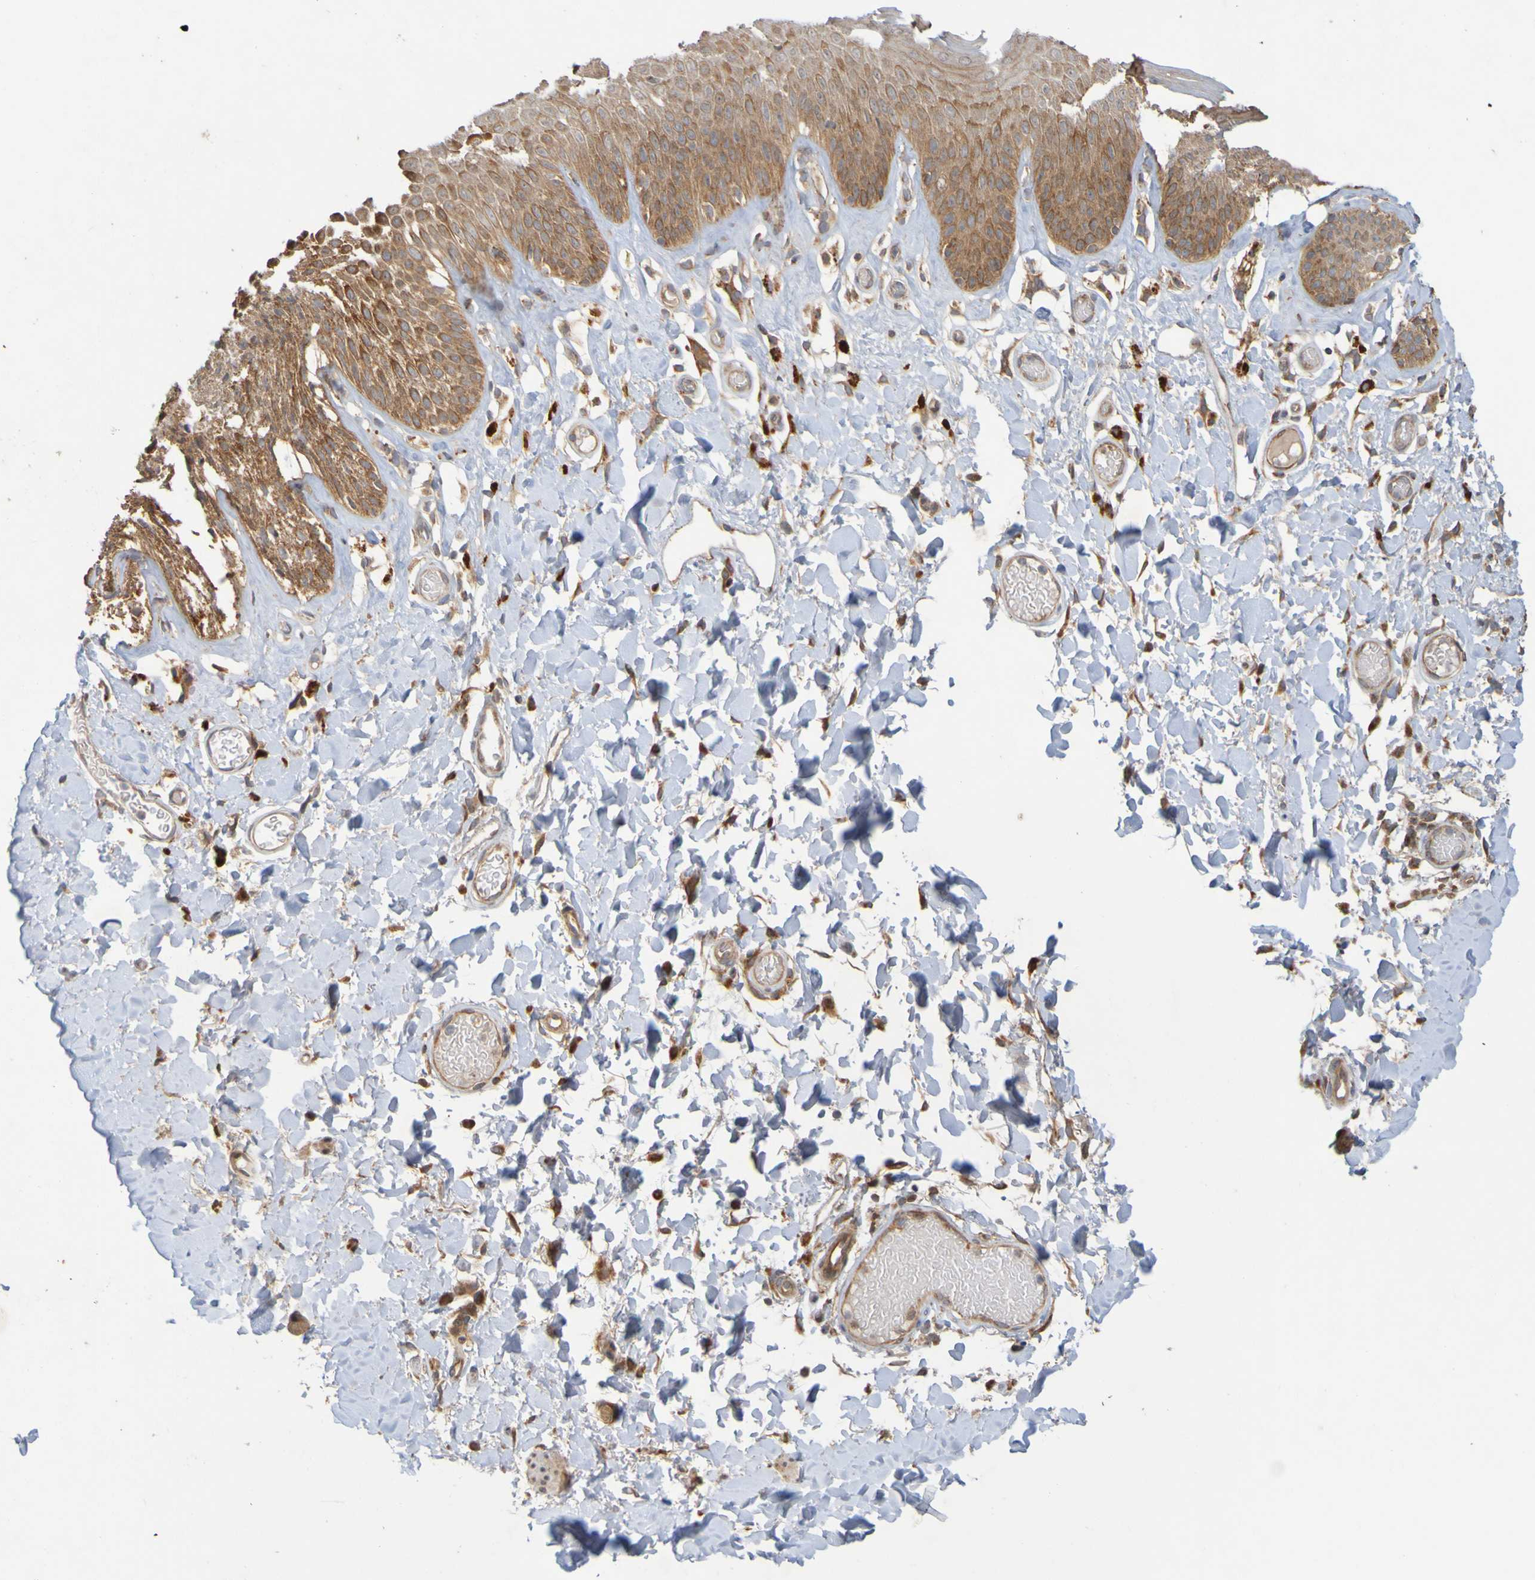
{"staining": {"intensity": "moderate", "quantity": ">75%", "location": "cytoplasmic/membranous"}, "tissue": "skin", "cell_type": "Epidermal cells", "image_type": "normal", "snomed": [{"axis": "morphology", "description": "Normal tissue, NOS"}, {"axis": "topography", "description": "Vulva"}], "caption": "Immunohistochemistry (DAB (3,3'-diaminobenzidine)) staining of normal human skin shows moderate cytoplasmic/membranous protein positivity in about >75% of epidermal cells. (DAB IHC, brown staining for protein, blue staining for nuclei).", "gene": "TMBIM1", "patient": {"sex": "female", "age": 73}}